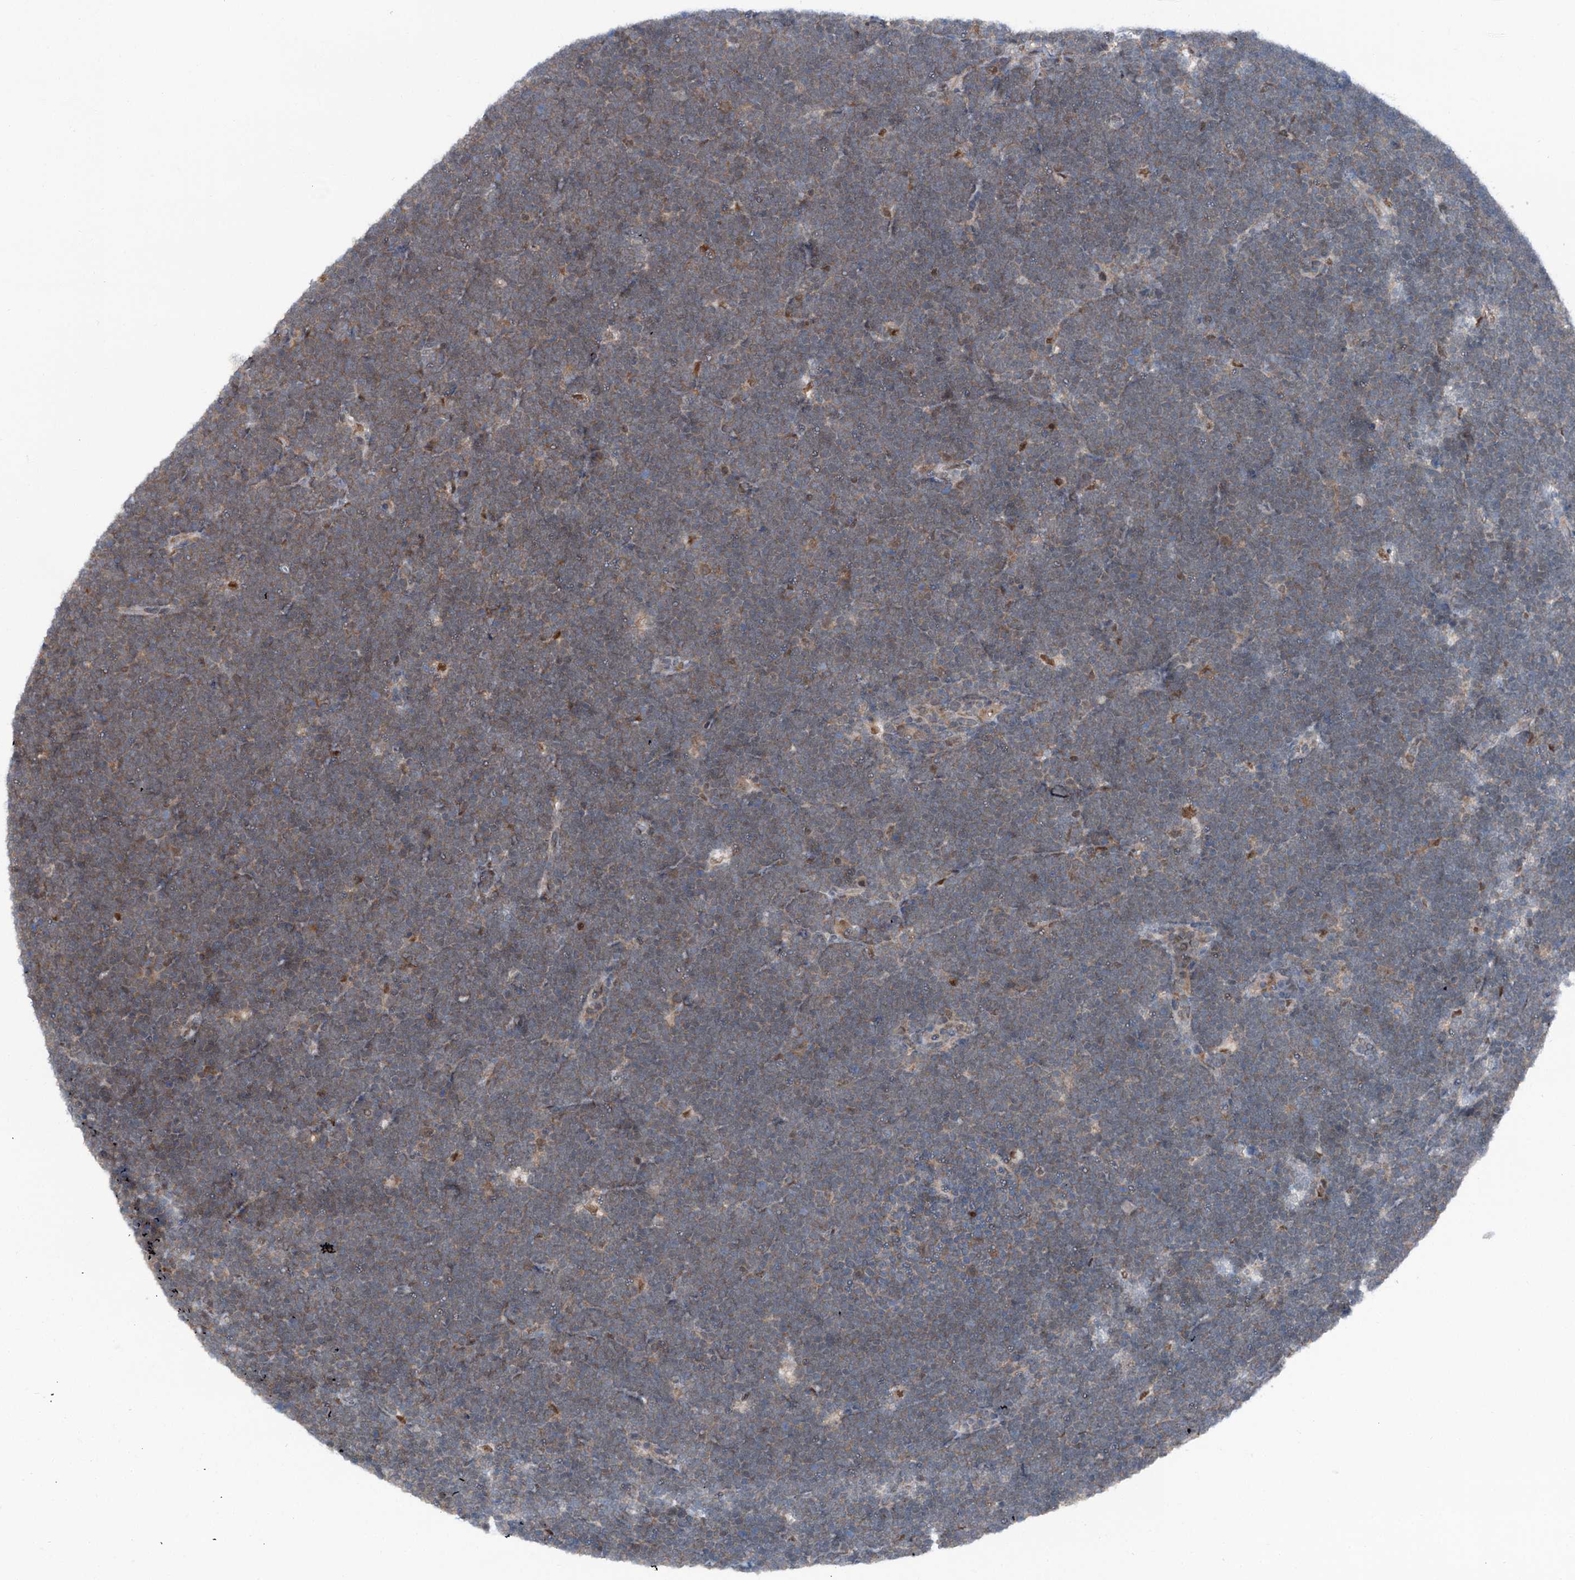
{"staining": {"intensity": "moderate", "quantity": "<25%", "location": "cytoplasmic/membranous"}, "tissue": "lymphoma", "cell_type": "Tumor cells", "image_type": "cancer", "snomed": [{"axis": "morphology", "description": "Malignant lymphoma, non-Hodgkin's type, High grade"}, {"axis": "topography", "description": "Lymph node"}], "caption": "About <25% of tumor cells in lymphoma exhibit moderate cytoplasmic/membranous protein staining as visualized by brown immunohistochemical staining.", "gene": "PSMD13", "patient": {"sex": "male", "age": 13}}